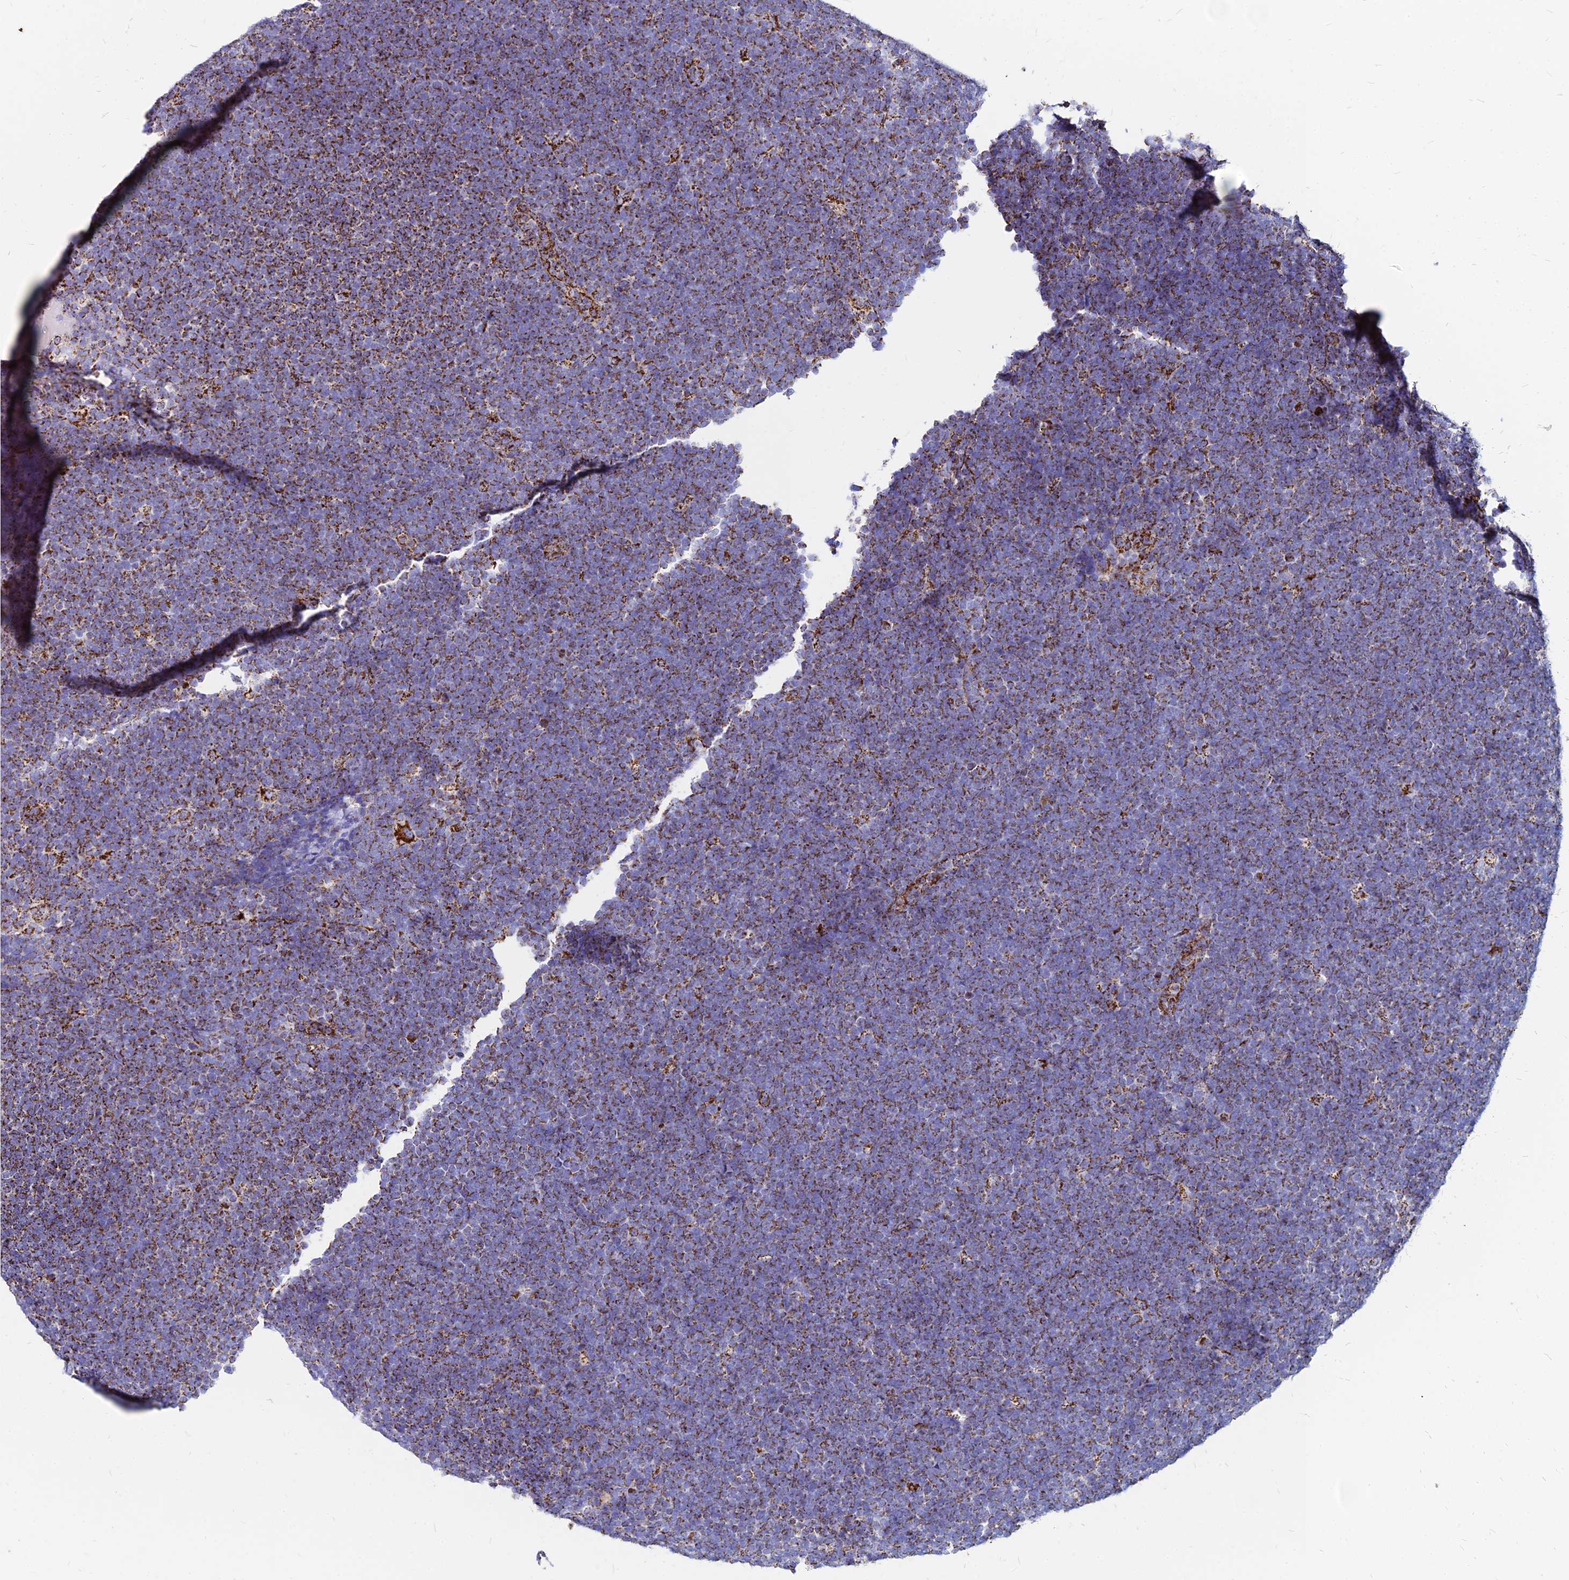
{"staining": {"intensity": "strong", "quantity": "25%-75%", "location": "cytoplasmic/membranous"}, "tissue": "lymphoma", "cell_type": "Tumor cells", "image_type": "cancer", "snomed": [{"axis": "morphology", "description": "Malignant lymphoma, non-Hodgkin's type, High grade"}, {"axis": "topography", "description": "Lymph node"}], "caption": "This photomicrograph shows IHC staining of human malignant lymphoma, non-Hodgkin's type (high-grade), with high strong cytoplasmic/membranous positivity in approximately 25%-75% of tumor cells.", "gene": "DLD", "patient": {"sex": "male", "age": 13}}